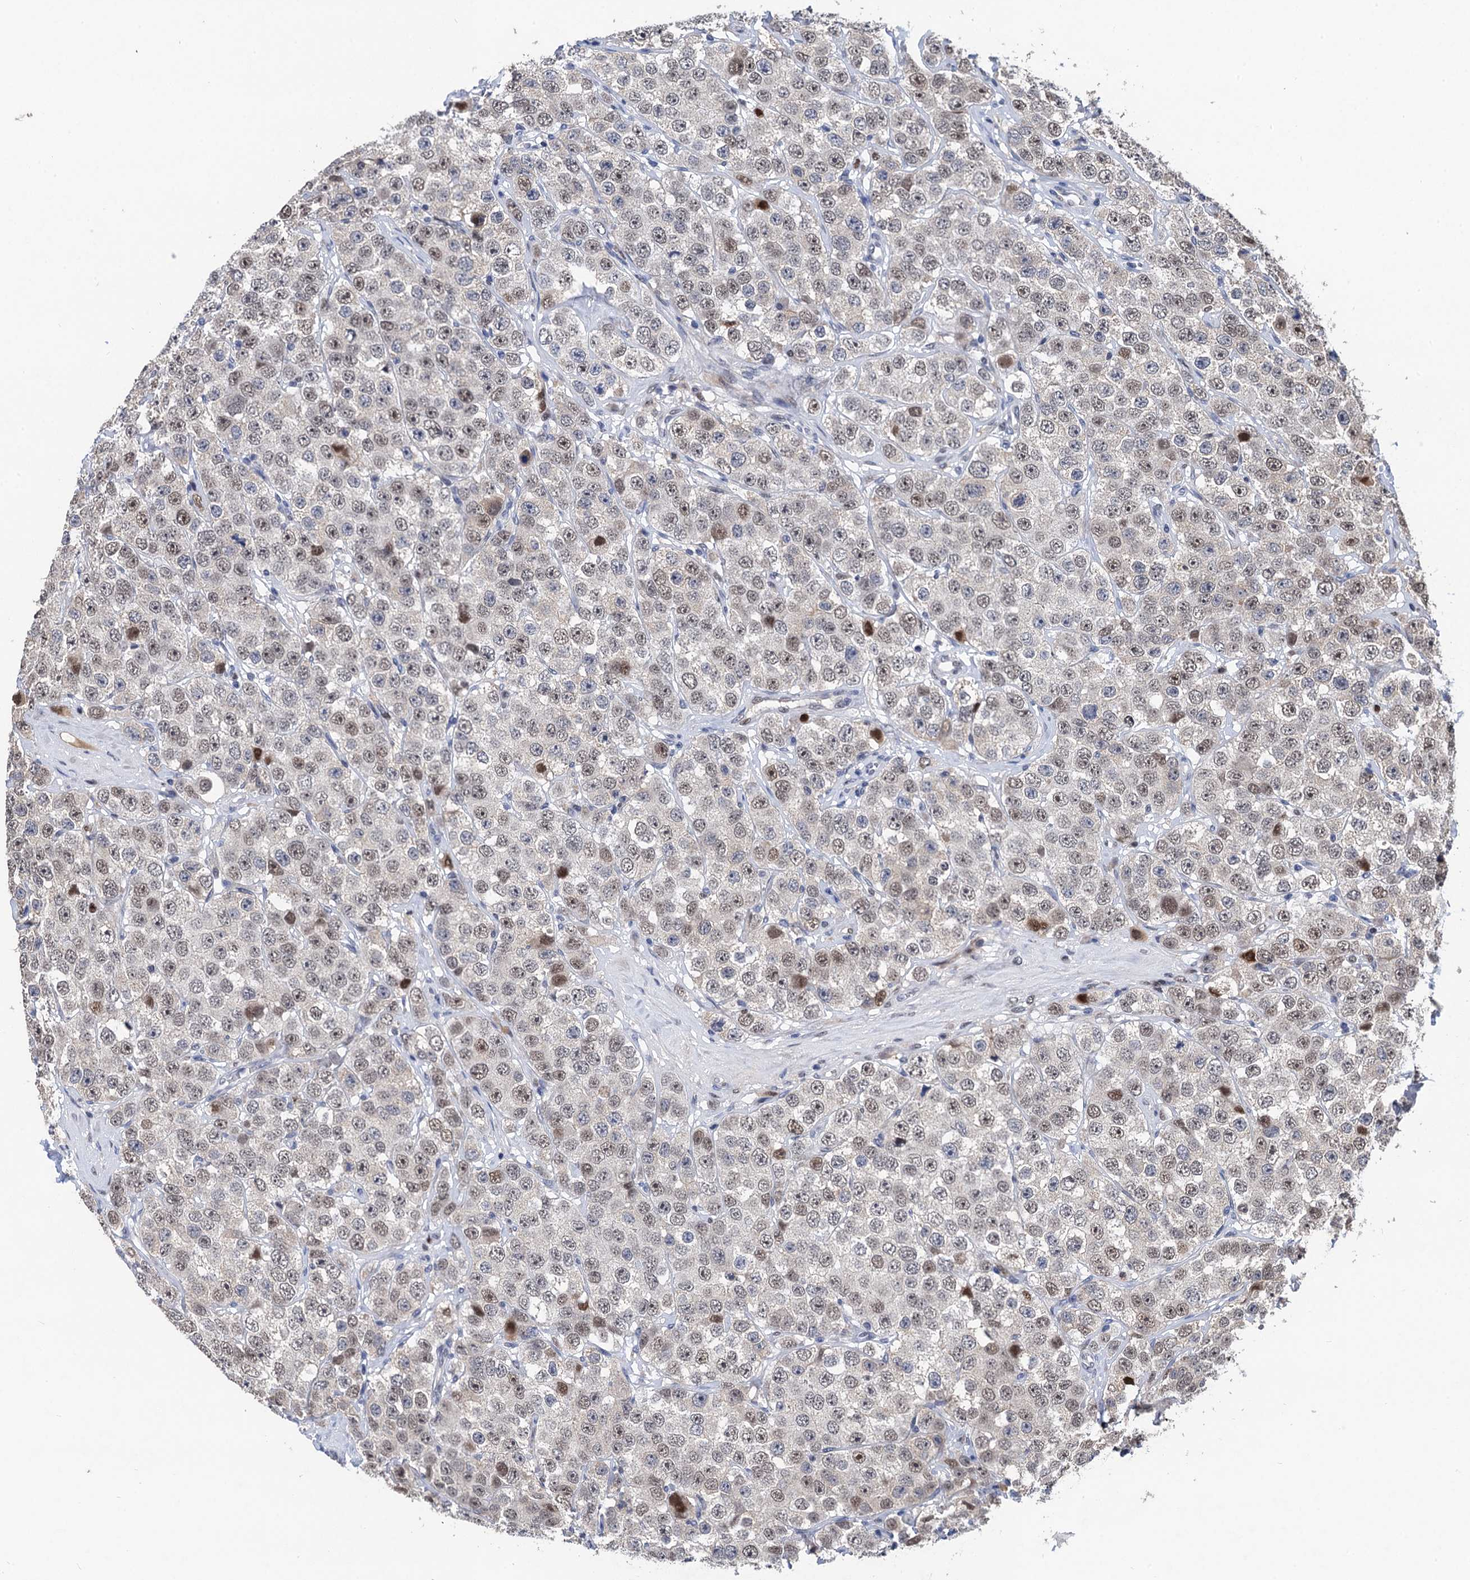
{"staining": {"intensity": "weak", "quantity": "25%-75%", "location": "nuclear"}, "tissue": "testis cancer", "cell_type": "Tumor cells", "image_type": "cancer", "snomed": [{"axis": "morphology", "description": "Seminoma, NOS"}, {"axis": "topography", "description": "Testis"}], "caption": "Seminoma (testis) stained for a protein shows weak nuclear positivity in tumor cells.", "gene": "TSEN34", "patient": {"sex": "male", "age": 28}}